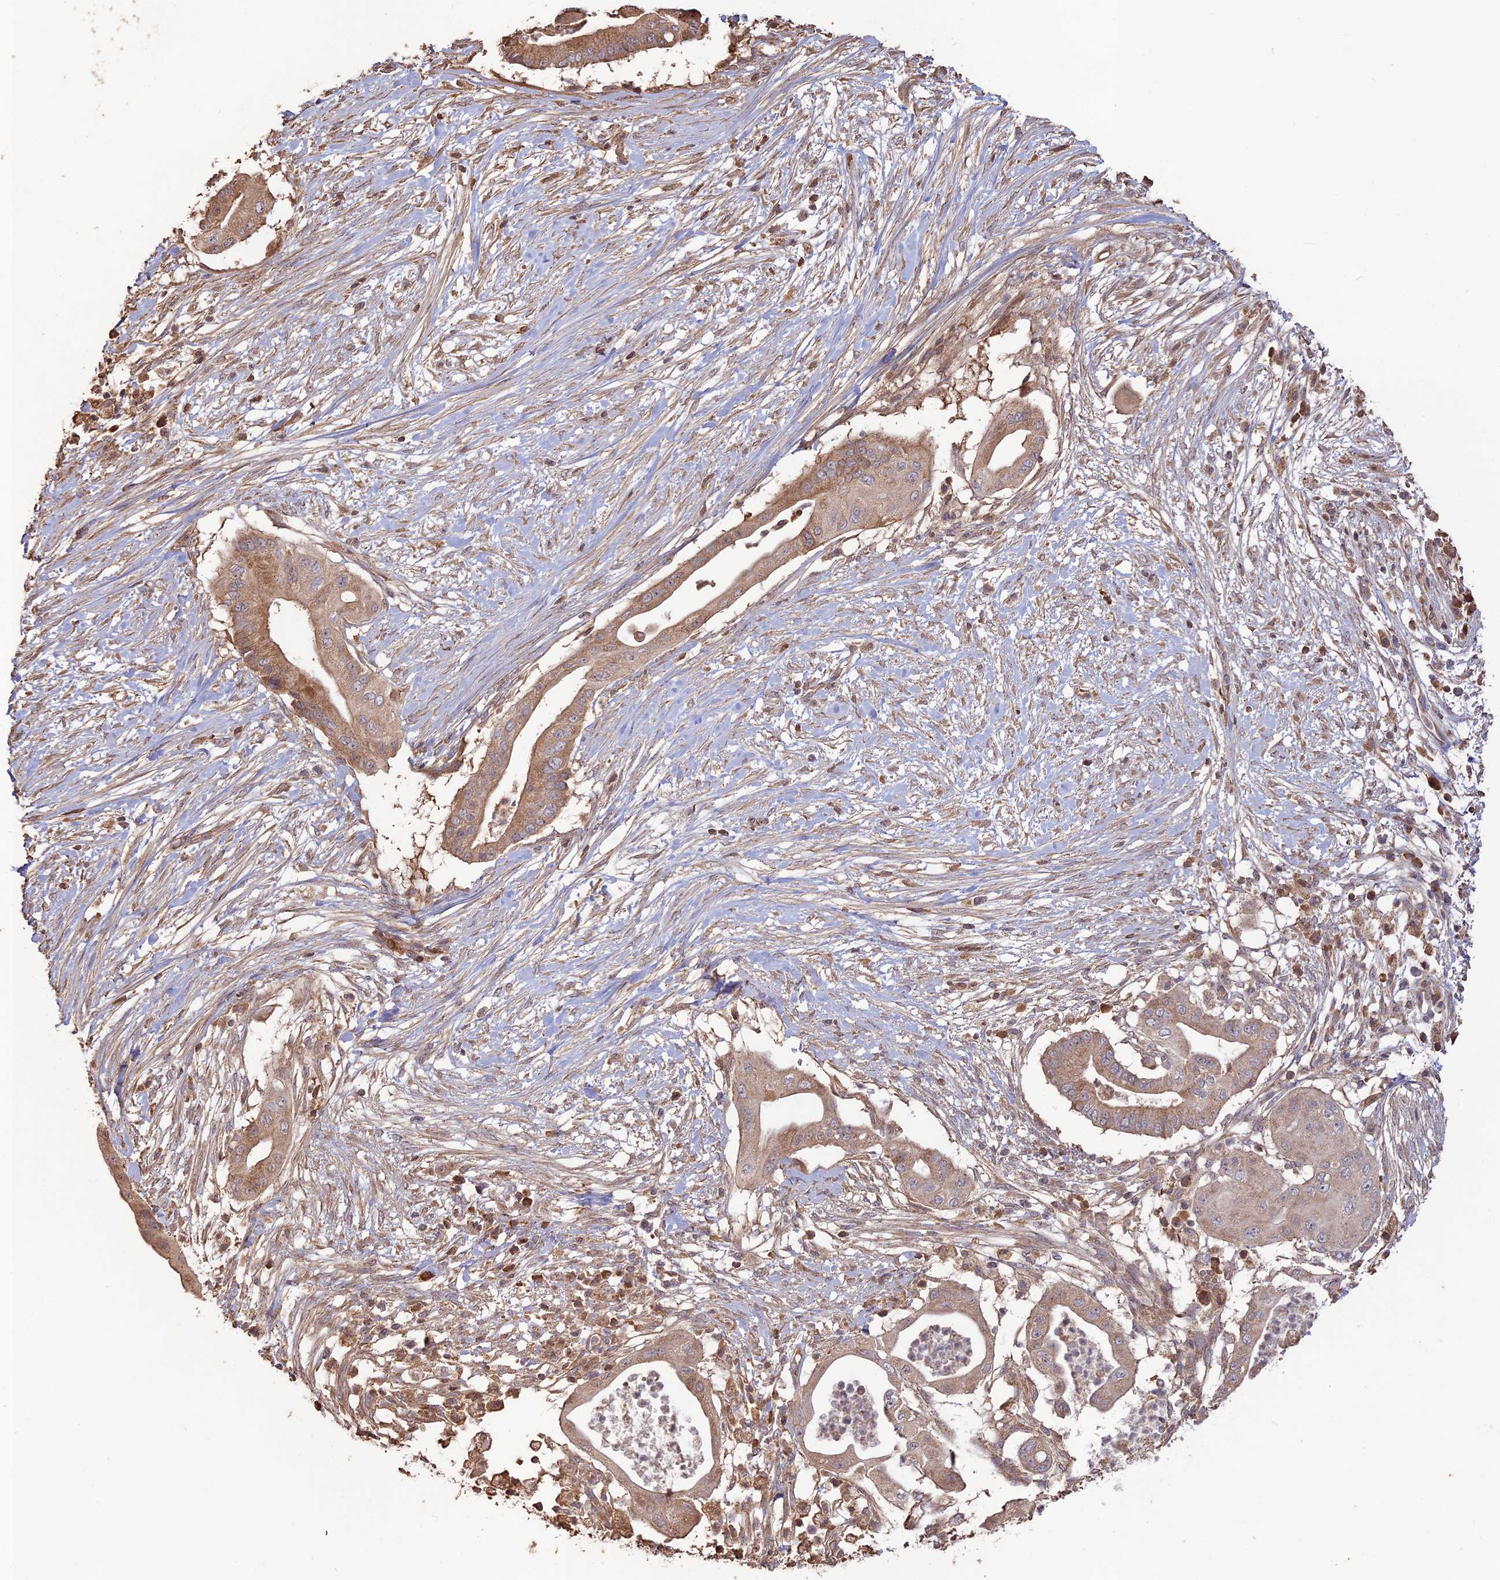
{"staining": {"intensity": "moderate", "quantity": "<25%", "location": "cytoplasmic/membranous"}, "tissue": "pancreatic cancer", "cell_type": "Tumor cells", "image_type": "cancer", "snomed": [{"axis": "morphology", "description": "Adenocarcinoma, NOS"}, {"axis": "topography", "description": "Pancreas"}], "caption": "There is low levels of moderate cytoplasmic/membranous positivity in tumor cells of pancreatic cancer (adenocarcinoma), as demonstrated by immunohistochemical staining (brown color).", "gene": "LAYN", "patient": {"sex": "male", "age": 68}}